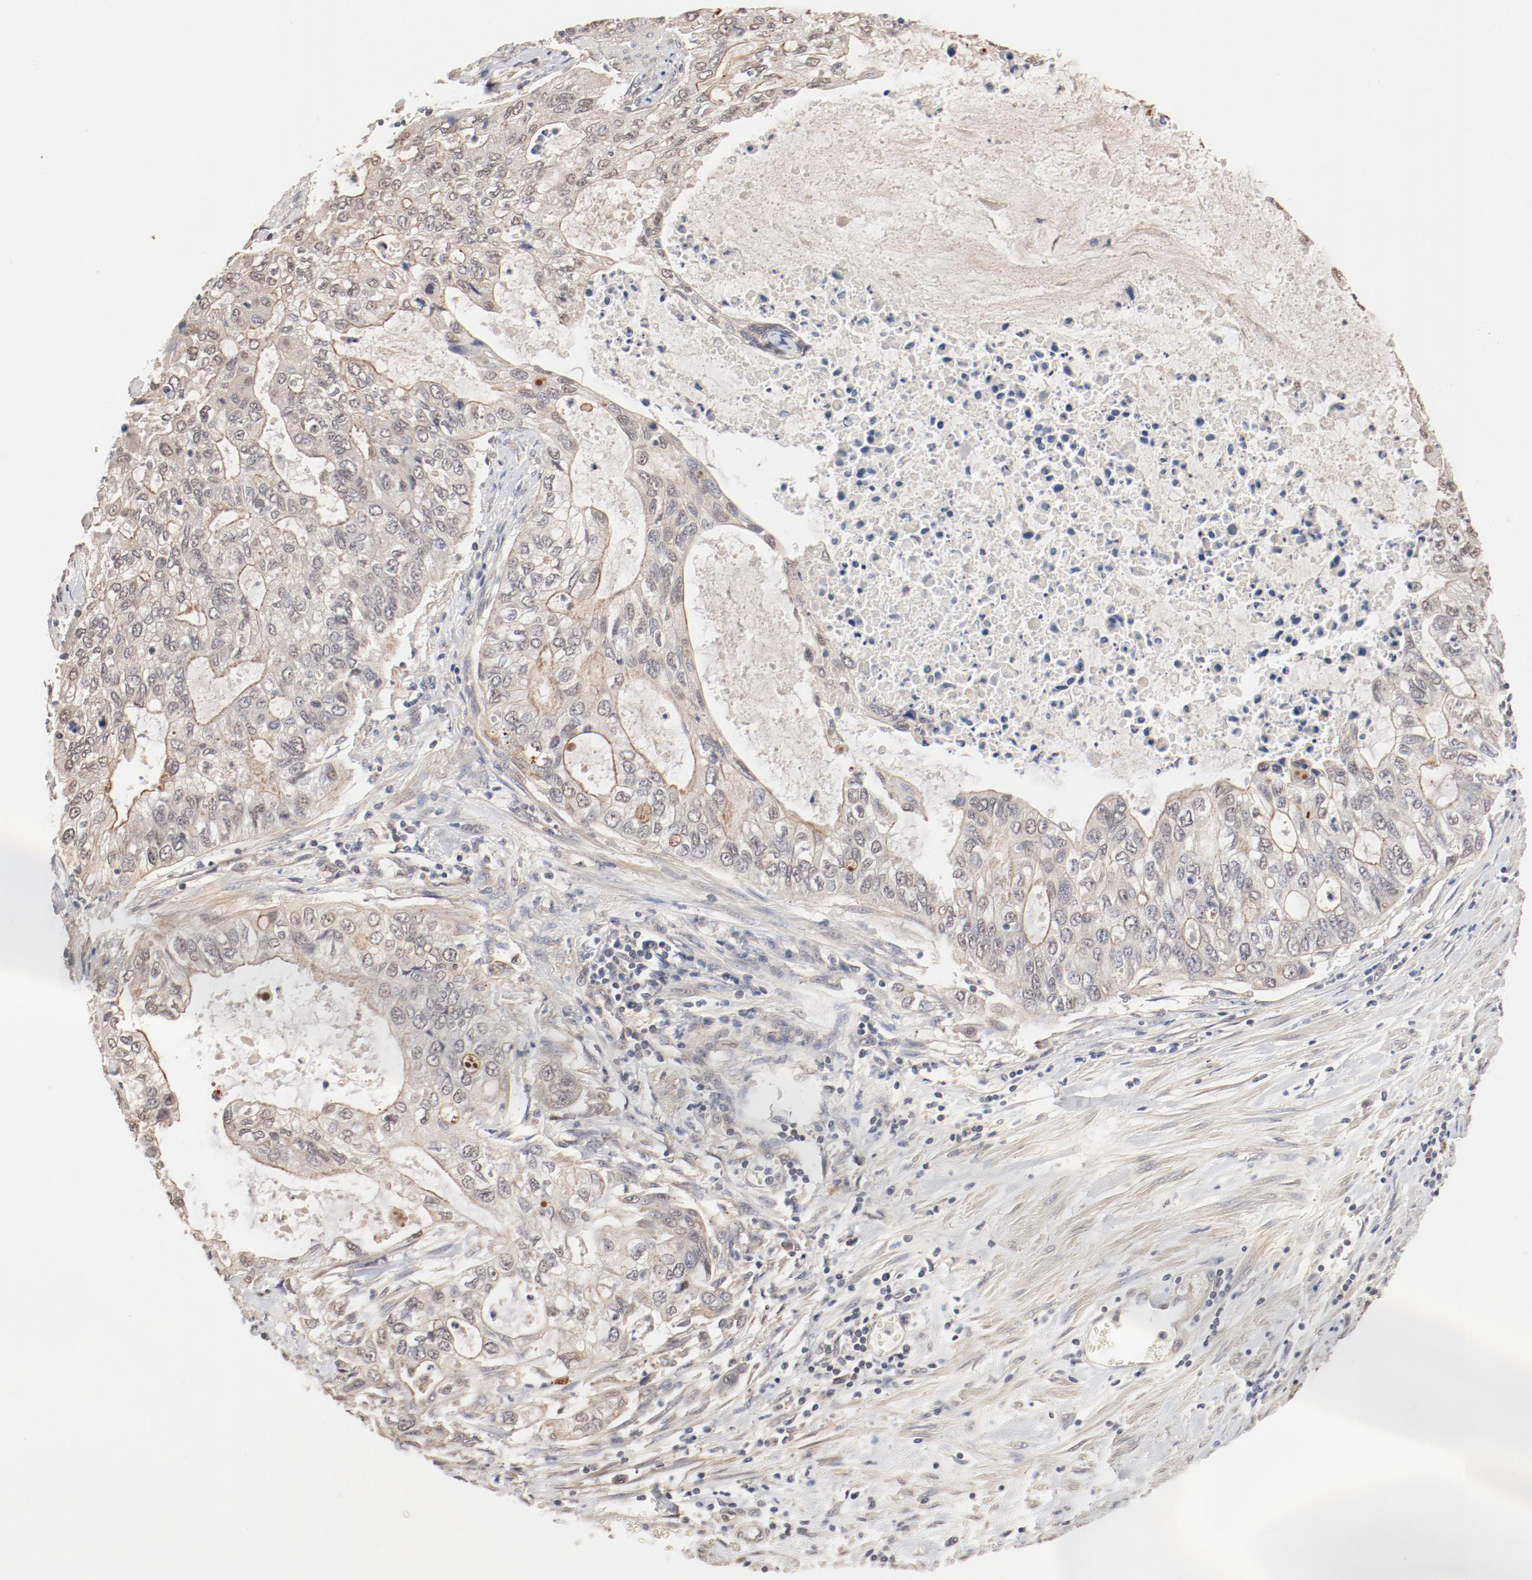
{"staining": {"intensity": "weak", "quantity": ">75%", "location": "cytoplasmic/membranous,nuclear"}, "tissue": "stomach cancer", "cell_type": "Tumor cells", "image_type": "cancer", "snomed": [{"axis": "morphology", "description": "Adenocarcinoma, NOS"}, {"axis": "topography", "description": "Stomach, upper"}], "caption": "Immunohistochemistry (IHC) of stomach cancer (adenocarcinoma) shows low levels of weak cytoplasmic/membranous and nuclear staining in approximately >75% of tumor cells. (Brightfield microscopy of DAB IHC at high magnification).", "gene": "IL3RA", "patient": {"sex": "female", "age": 52}}